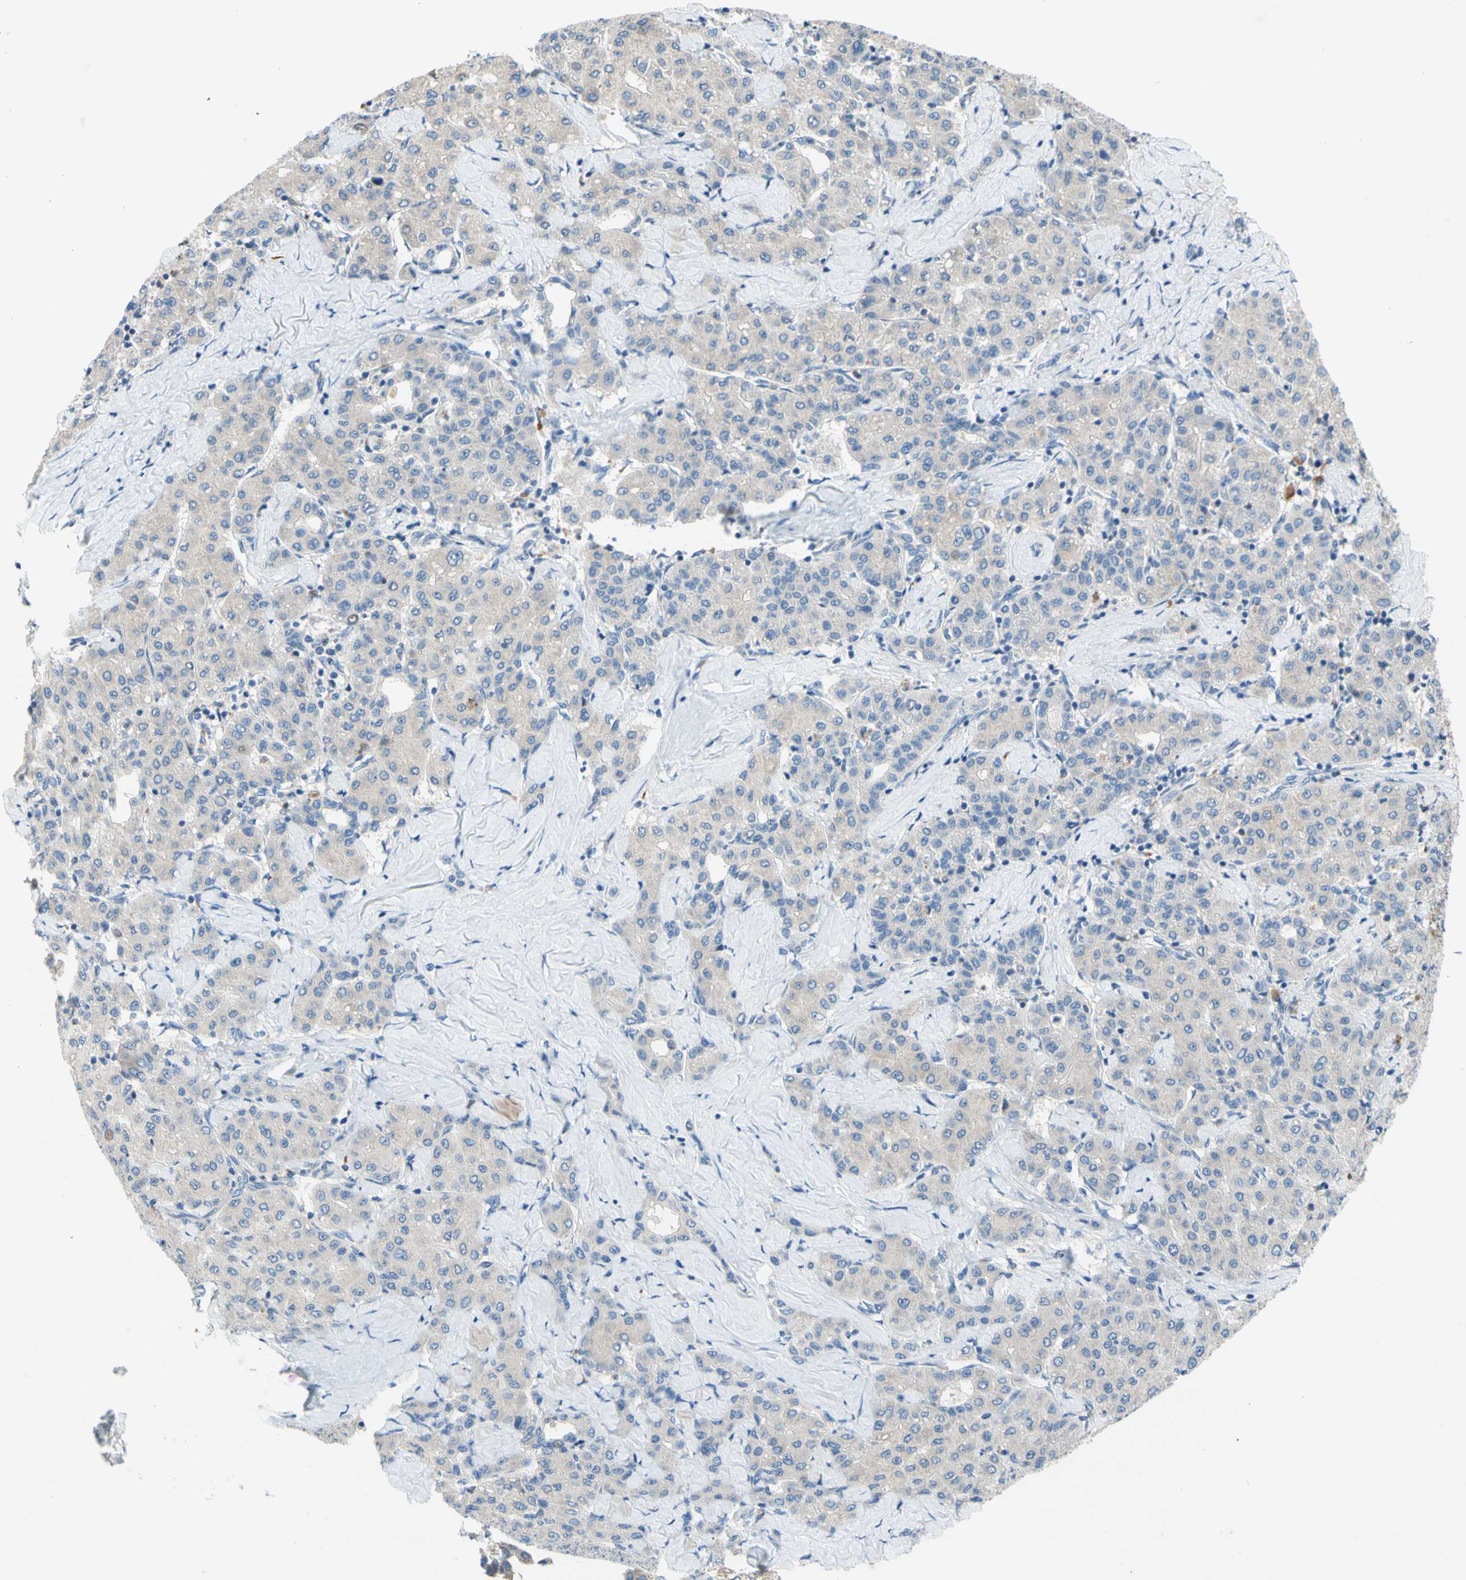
{"staining": {"intensity": "weak", "quantity": ">75%", "location": "cytoplasmic/membranous"}, "tissue": "liver cancer", "cell_type": "Tumor cells", "image_type": "cancer", "snomed": [{"axis": "morphology", "description": "Carcinoma, Hepatocellular, NOS"}, {"axis": "topography", "description": "Liver"}], "caption": "Protein staining by IHC displays weak cytoplasmic/membranous expression in approximately >75% of tumor cells in liver cancer (hepatocellular carcinoma). (DAB (3,3'-diaminobenzidine) = brown stain, brightfield microscopy at high magnification).", "gene": "F3", "patient": {"sex": "male", "age": 65}}